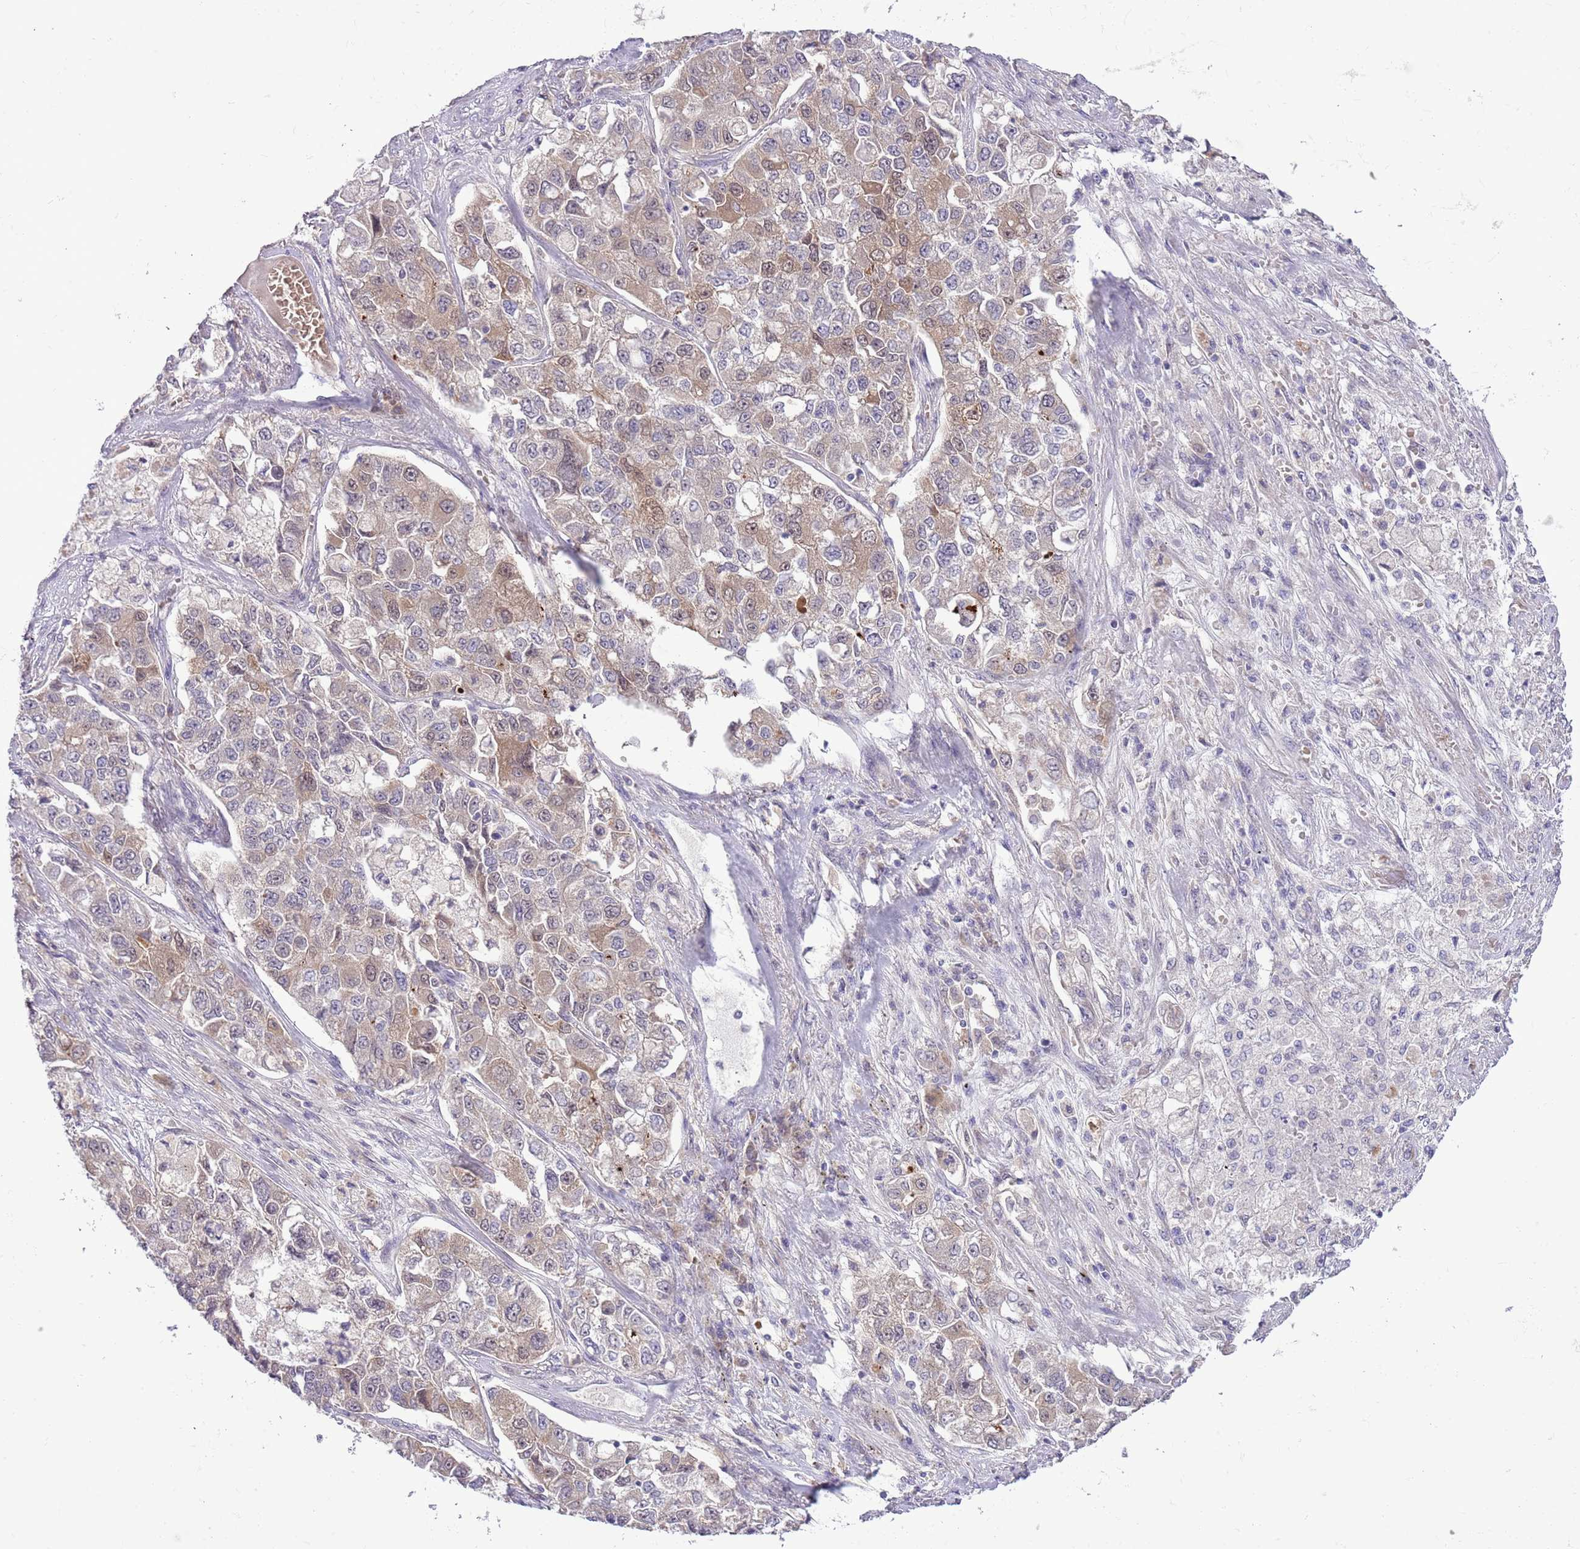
{"staining": {"intensity": "moderate", "quantity": "25%-75%", "location": "cytoplasmic/membranous,nuclear"}, "tissue": "lung cancer", "cell_type": "Tumor cells", "image_type": "cancer", "snomed": [{"axis": "morphology", "description": "Adenocarcinoma, NOS"}, {"axis": "topography", "description": "Lung"}], "caption": "Immunohistochemical staining of human lung cancer (adenocarcinoma) reveals medium levels of moderate cytoplasmic/membranous and nuclear positivity in approximately 25%-75% of tumor cells.", "gene": "GALK2", "patient": {"sex": "male", "age": 49}}